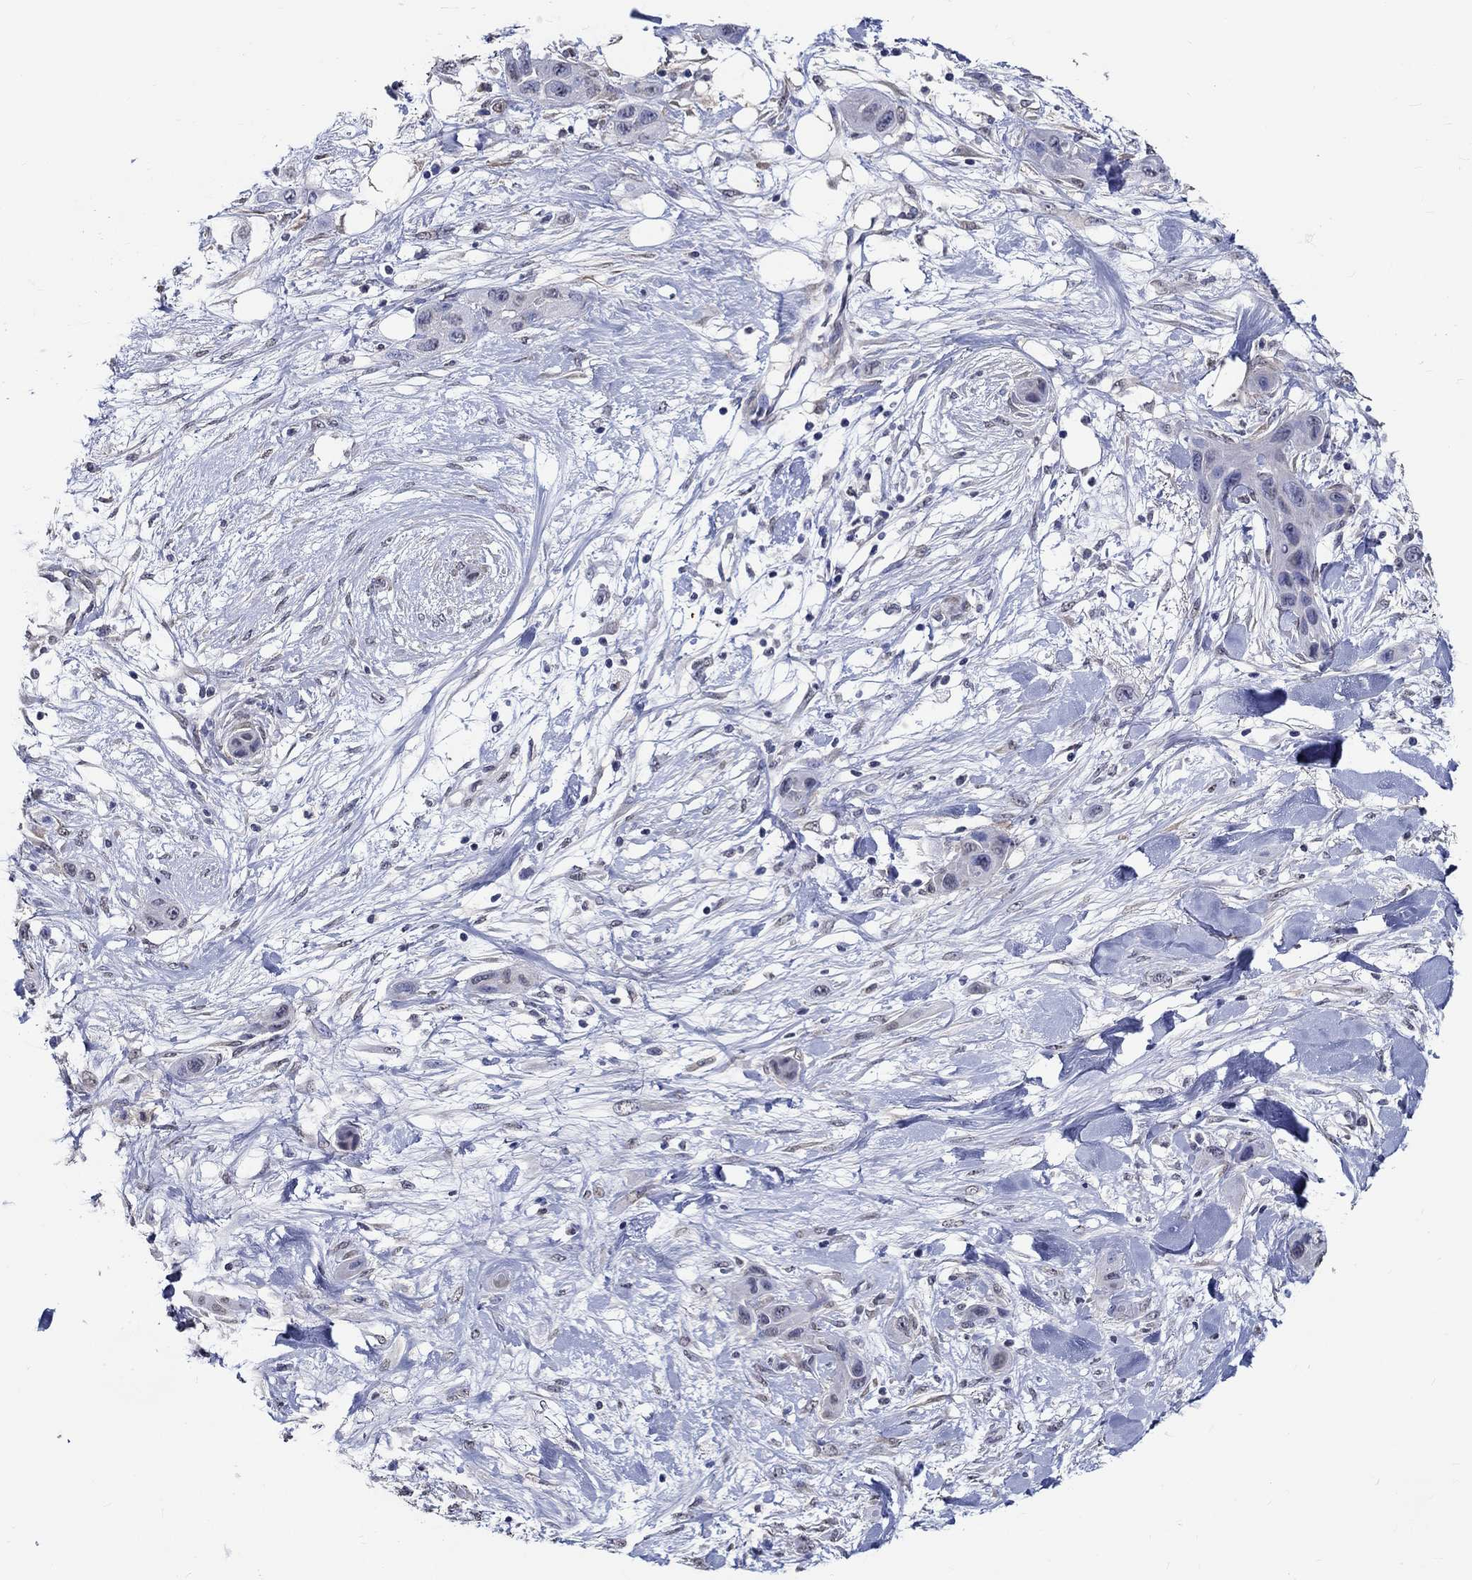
{"staining": {"intensity": "negative", "quantity": "none", "location": "none"}, "tissue": "skin cancer", "cell_type": "Tumor cells", "image_type": "cancer", "snomed": [{"axis": "morphology", "description": "Squamous cell carcinoma, NOS"}, {"axis": "topography", "description": "Skin"}], "caption": "There is no significant positivity in tumor cells of squamous cell carcinoma (skin).", "gene": "PDE1B", "patient": {"sex": "male", "age": 79}}